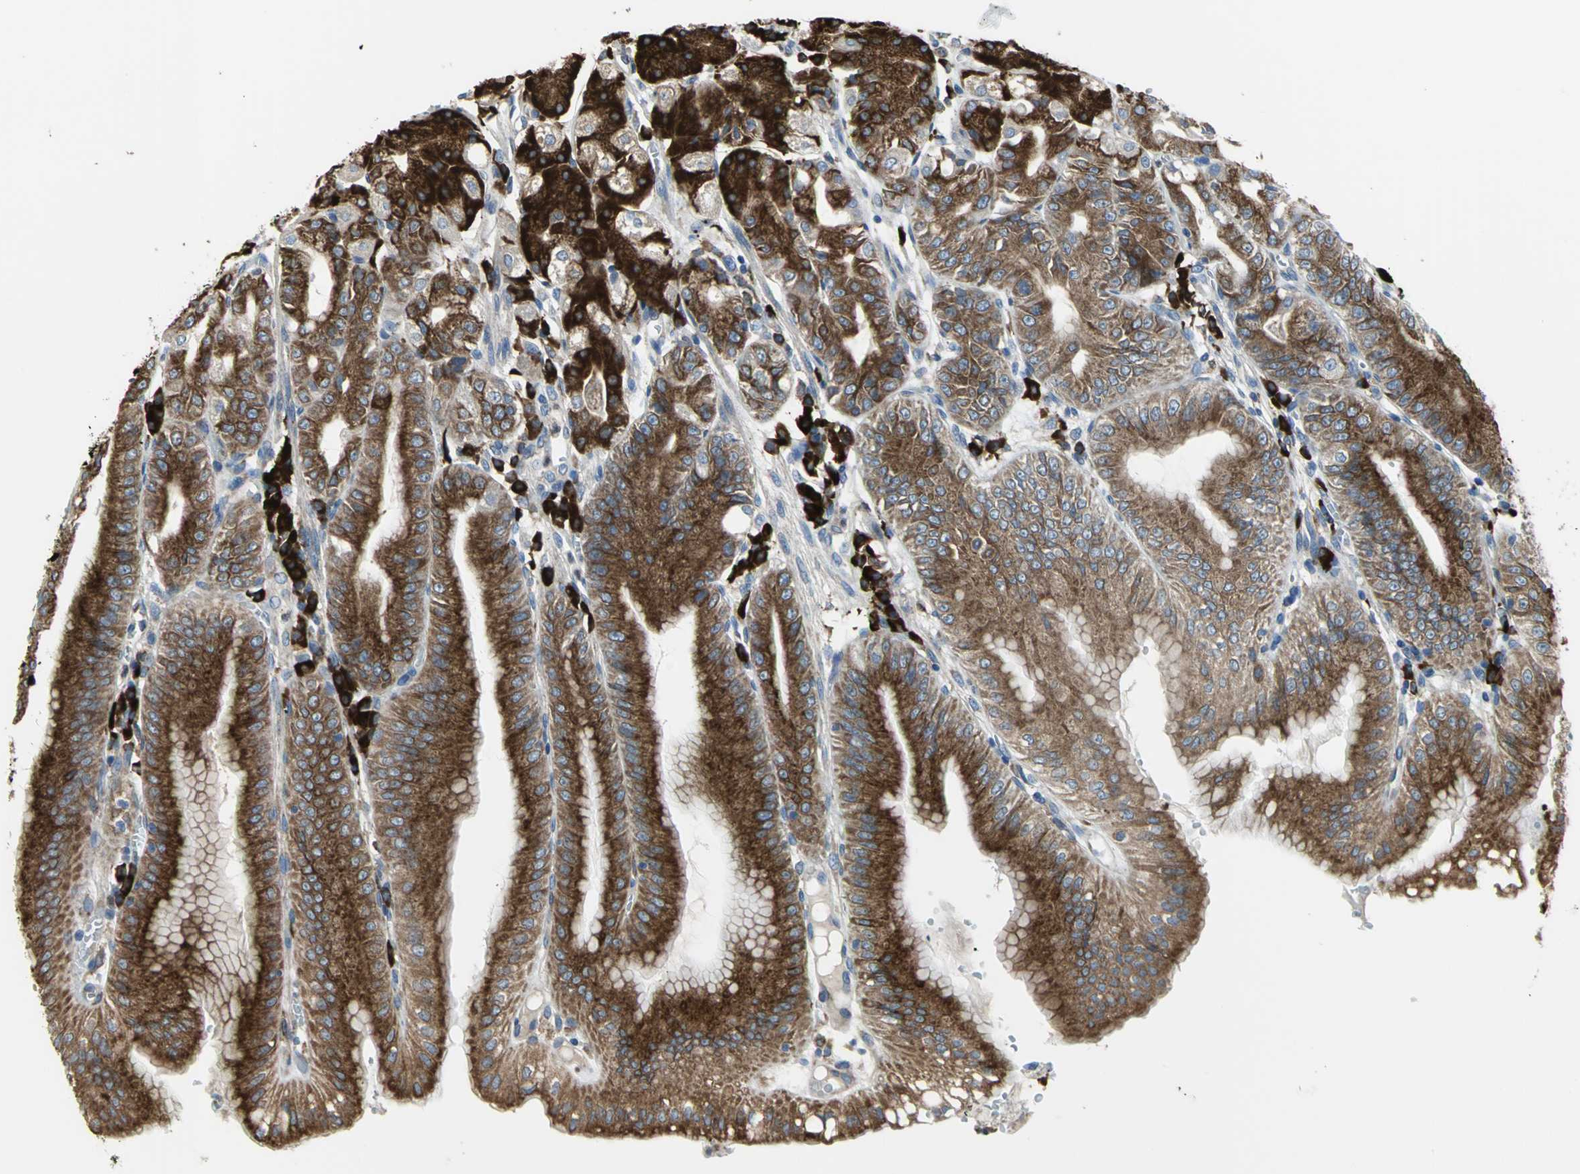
{"staining": {"intensity": "strong", "quantity": ">75%", "location": "cytoplasmic/membranous"}, "tissue": "stomach", "cell_type": "Glandular cells", "image_type": "normal", "snomed": [{"axis": "morphology", "description": "Normal tissue, NOS"}, {"axis": "topography", "description": "Stomach, lower"}], "caption": "Protein expression analysis of normal human stomach reveals strong cytoplasmic/membranous expression in approximately >75% of glandular cells. (DAB (3,3'-diaminobenzidine) = brown stain, brightfield microscopy at high magnification).", "gene": "SDF2L1", "patient": {"sex": "male", "age": 71}}